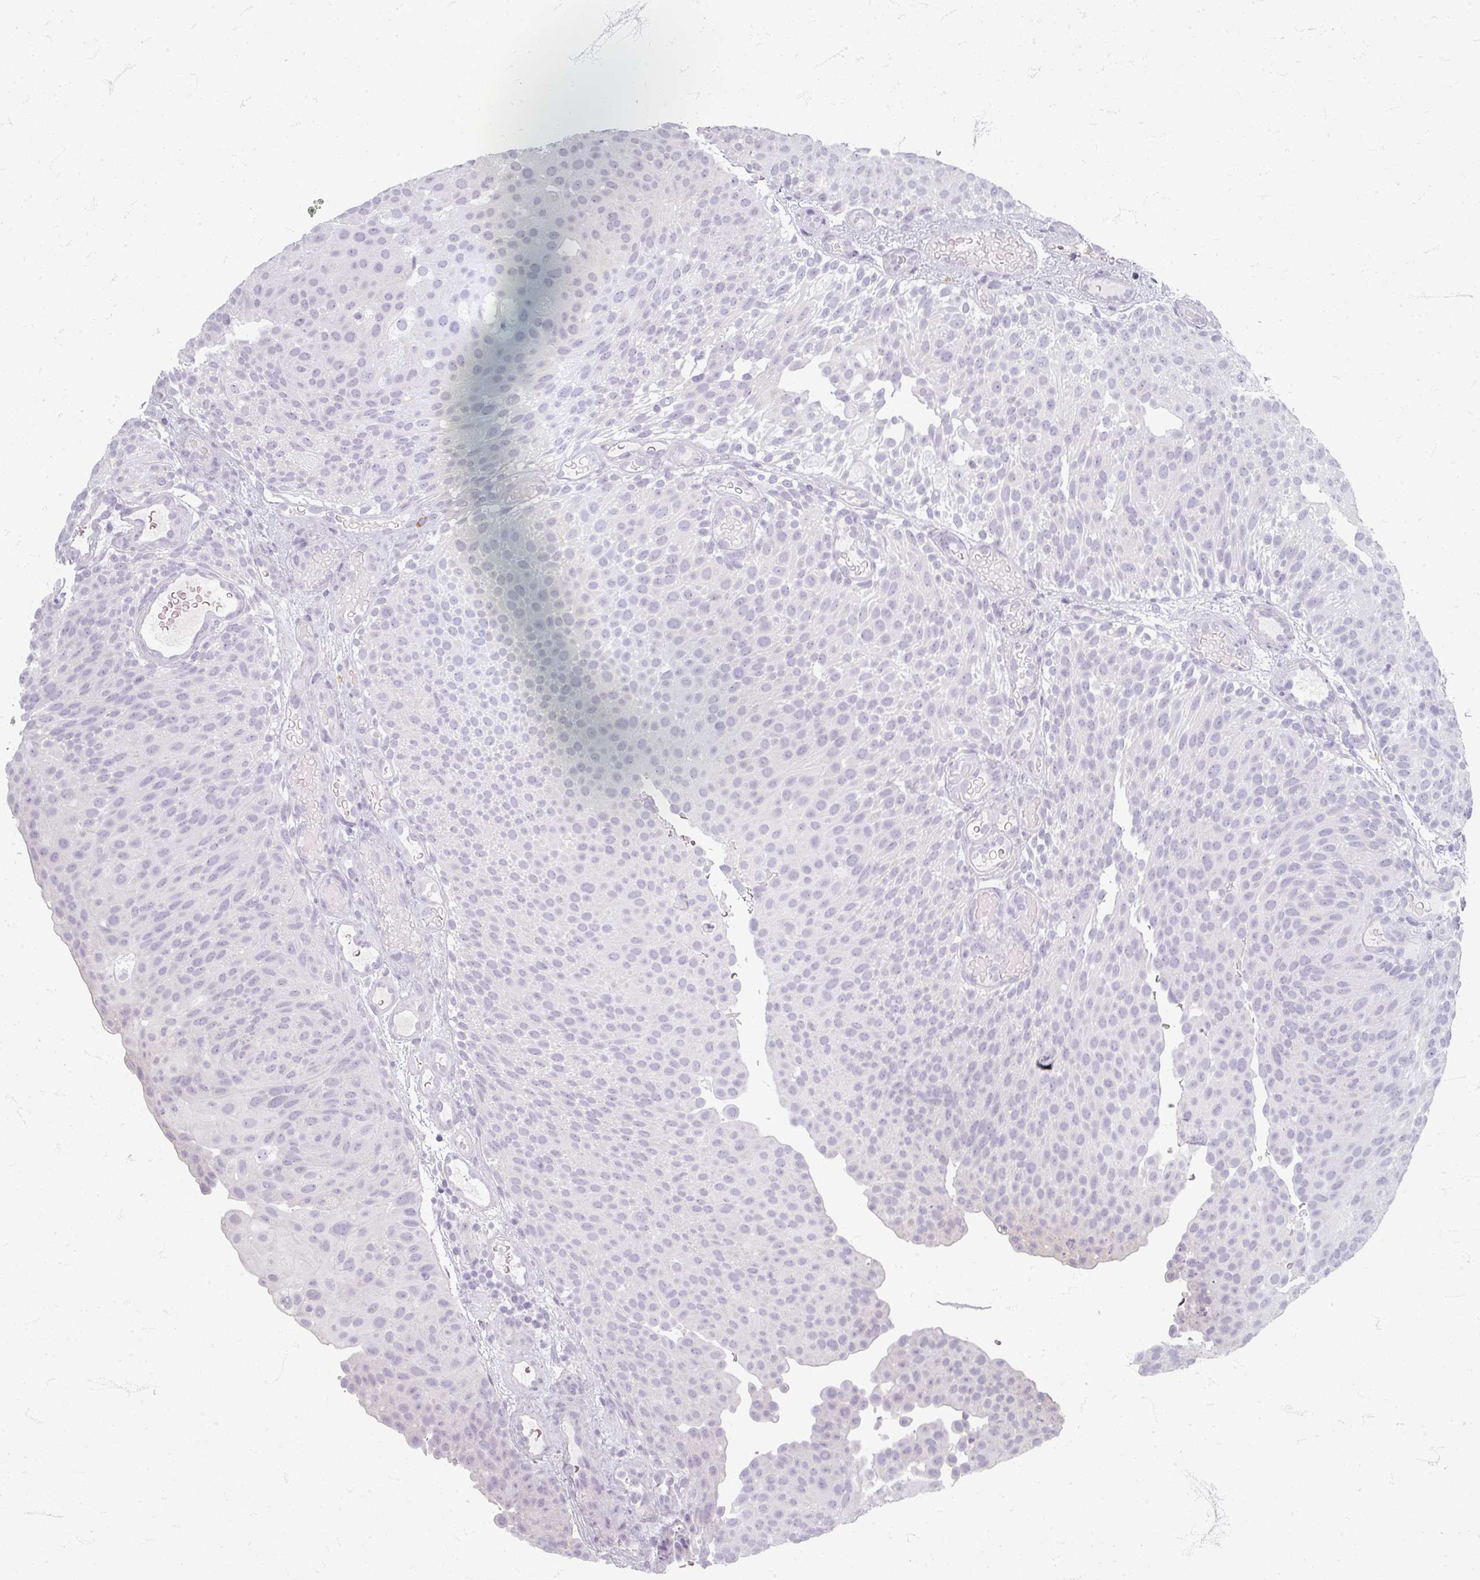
{"staining": {"intensity": "negative", "quantity": "none", "location": "none"}, "tissue": "urothelial cancer", "cell_type": "Tumor cells", "image_type": "cancer", "snomed": [{"axis": "morphology", "description": "Urothelial carcinoma, Low grade"}, {"axis": "topography", "description": "Urinary bladder"}], "caption": "Tumor cells are negative for protein expression in human urothelial carcinoma (low-grade). (Brightfield microscopy of DAB IHC at high magnification).", "gene": "ZNF878", "patient": {"sex": "male", "age": 78}}